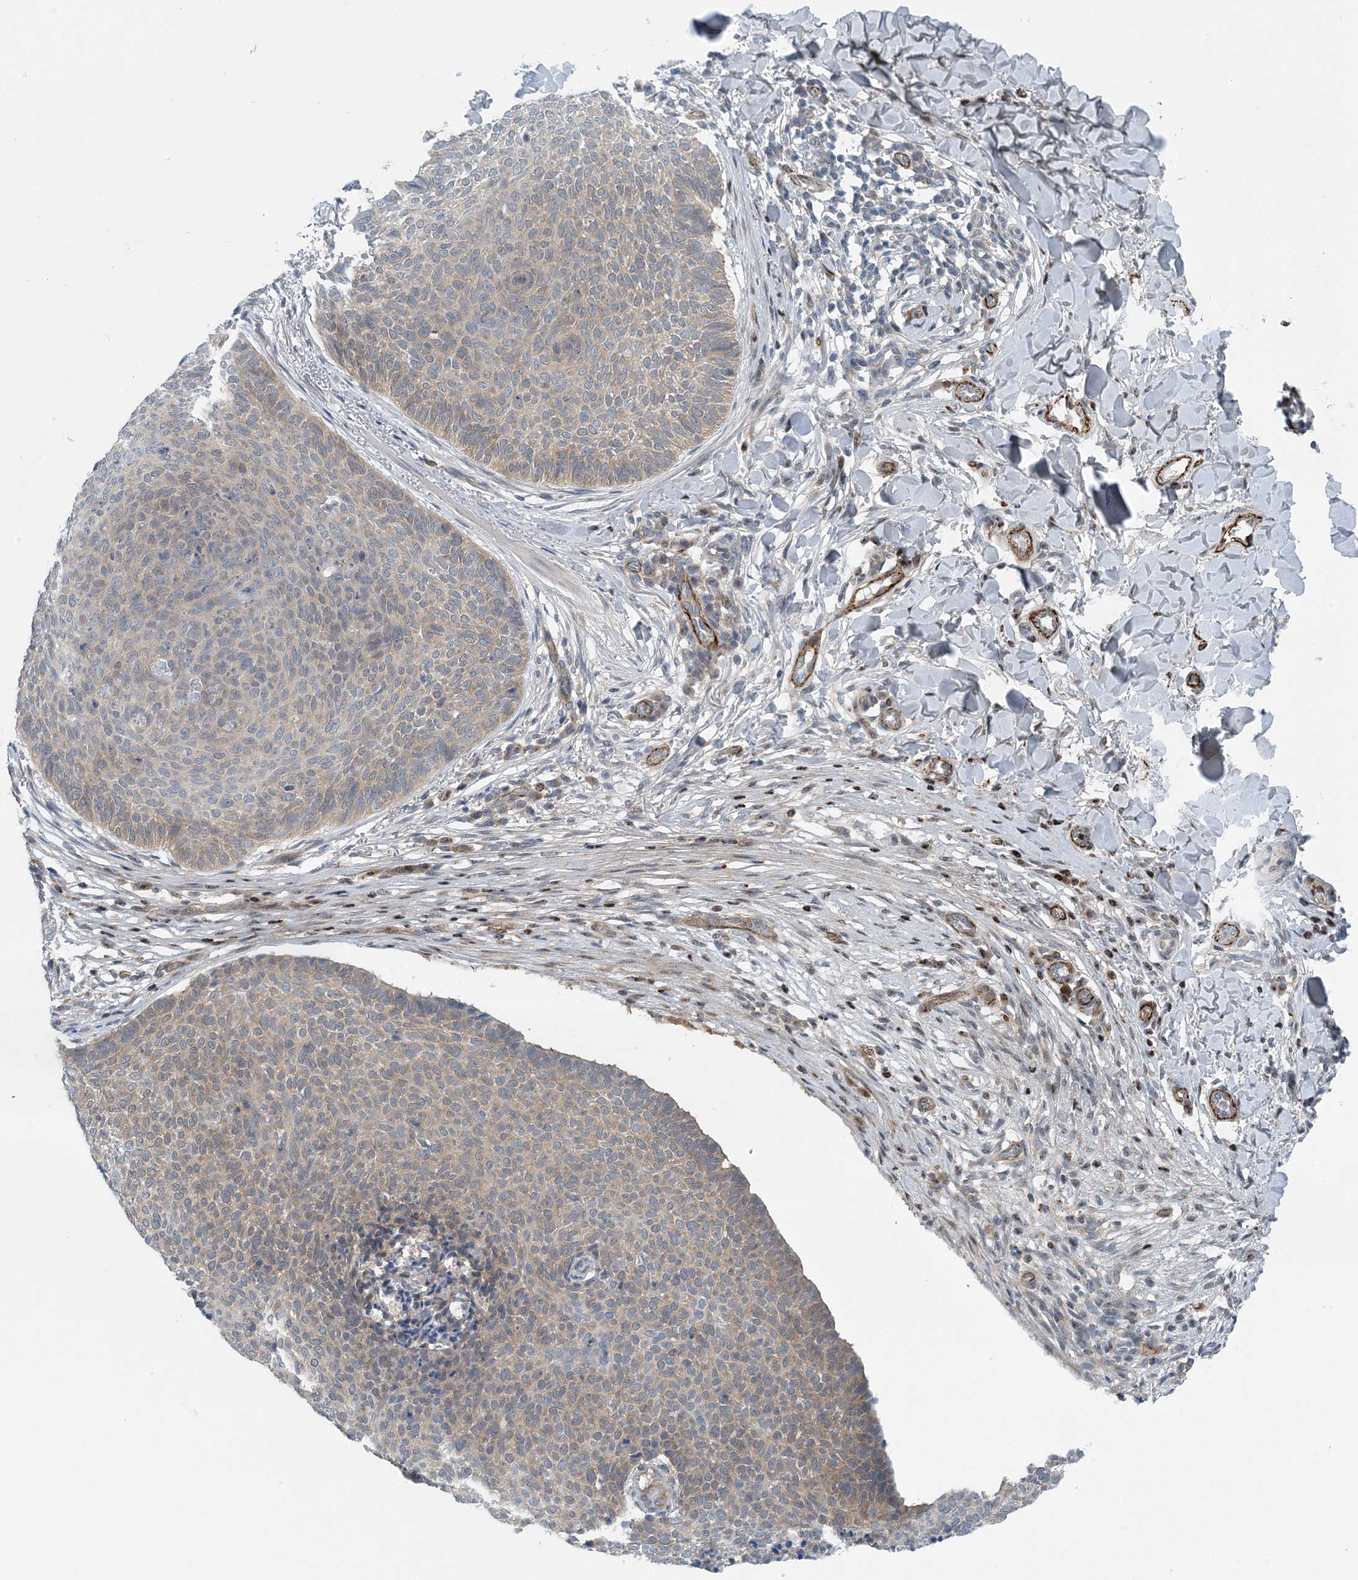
{"staining": {"intensity": "weak", "quantity": "25%-75%", "location": "cytoplasmic/membranous"}, "tissue": "skin cancer", "cell_type": "Tumor cells", "image_type": "cancer", "snomed": [{"axis": "morphology", "description": "Normal tissue, NOS"}, {"axis": "morphology", "description": "Basal cell carcinoma"}, {"axis": "topography", "description": "Skin"}], "caption": "About 25%-75% of tumor cells in skin basal cell carcinoma reveal weak cytoplasmic/membranous protein staining as visualized by brown immunohistochemical staining.", "gene": "HIKESHI", "patient": {"sex": "male", "age": 50}}